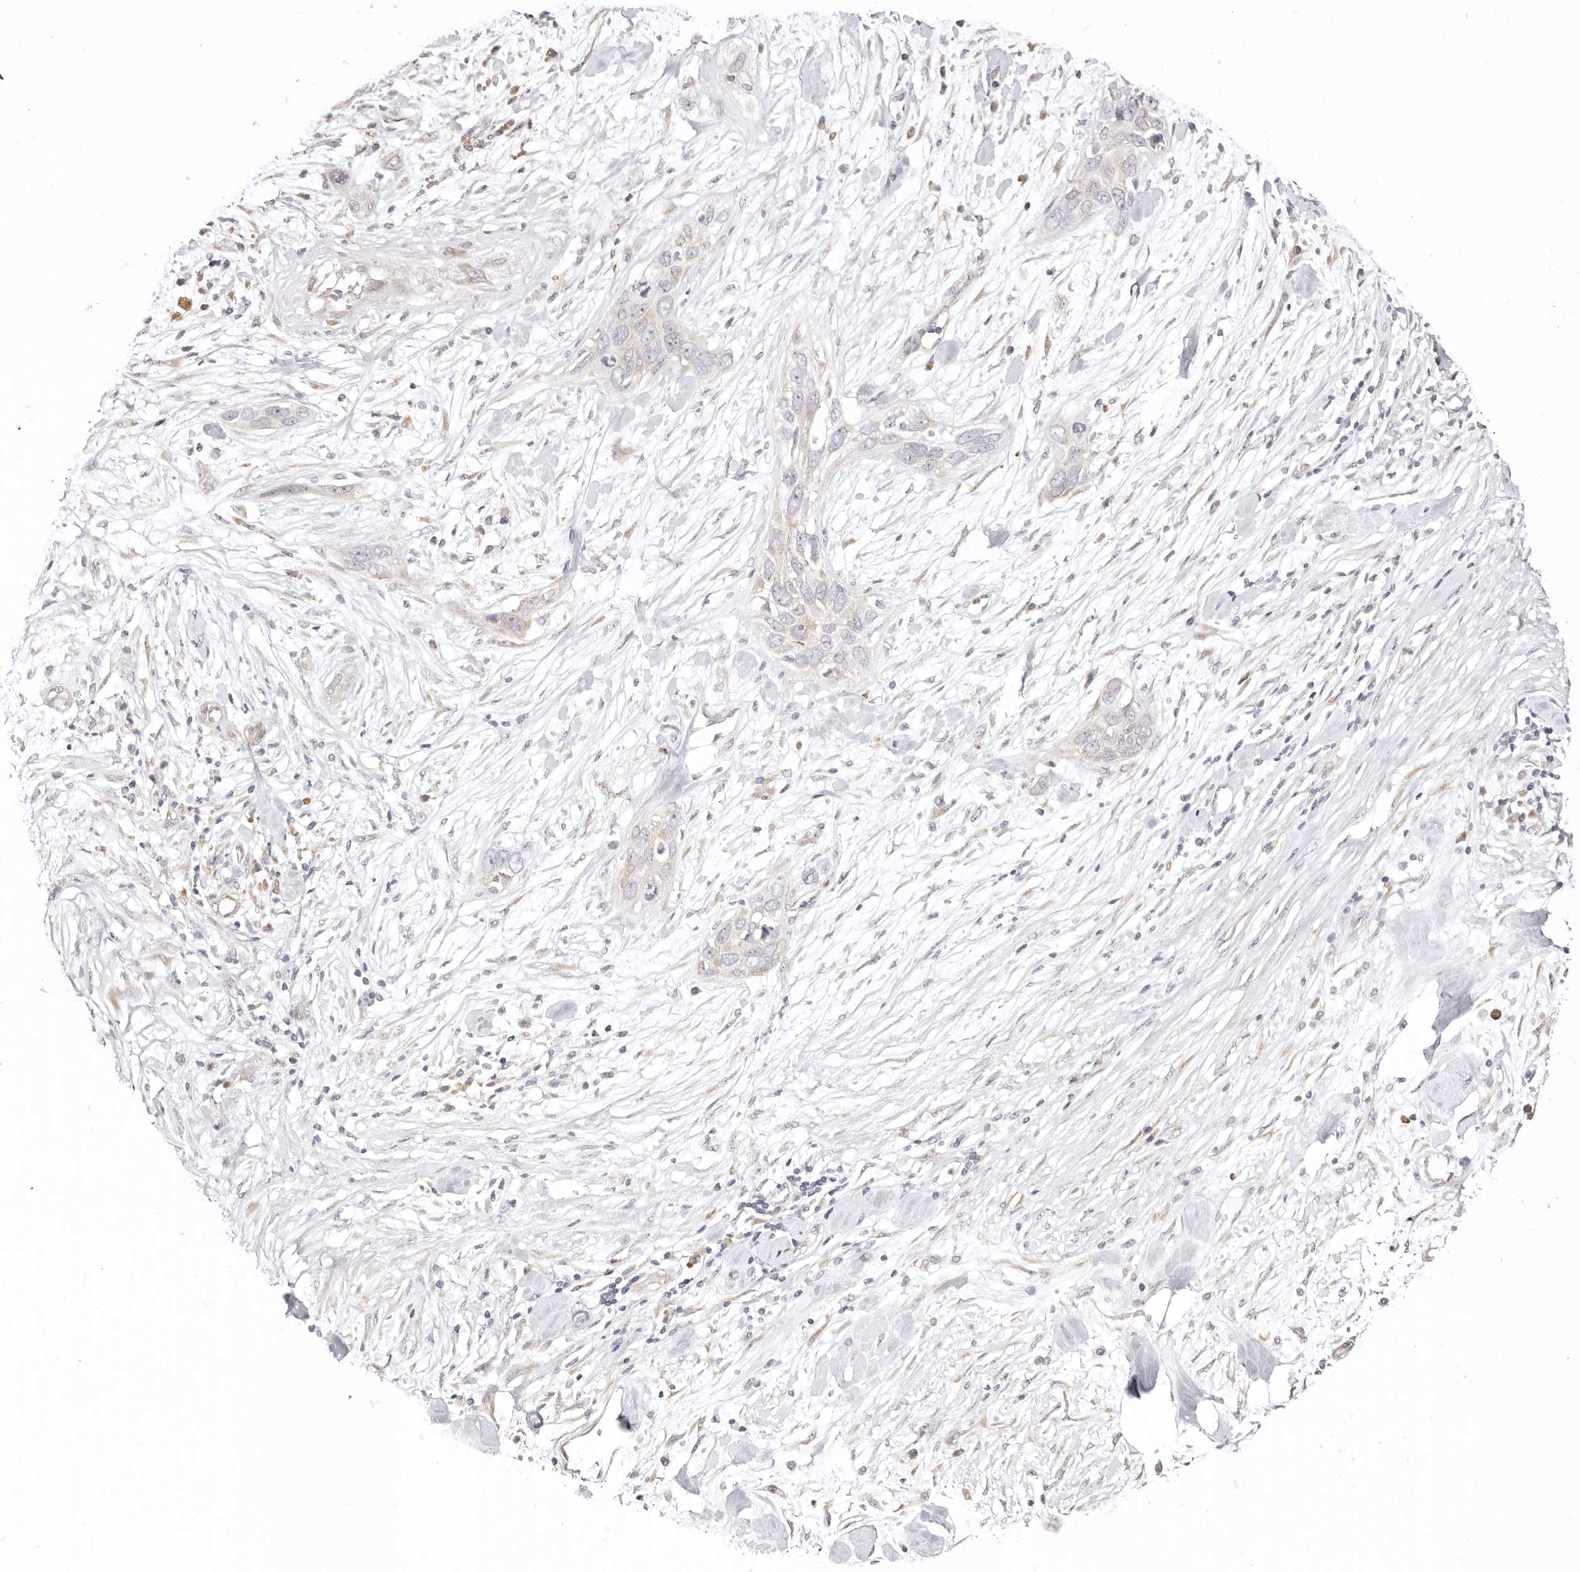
{"staining": {"intensity": "negative", "quantity": "none", "location": "none"}, "tissue": "pancreatic cancer", "cell_type": "Tumor cells", "image_type": "cancer", "snomed": [{"axis": "morphology", "description": "Adenocarcinoma, NOS"}, {"axis": "topography", "description": "Pancreas"}], "caption": "There is no significant staining in tumor cells of pancreatic cancer (adenocarcinoma).", "gene": "BCL2L15", "patient": {"sex": "female", "age": 60}}